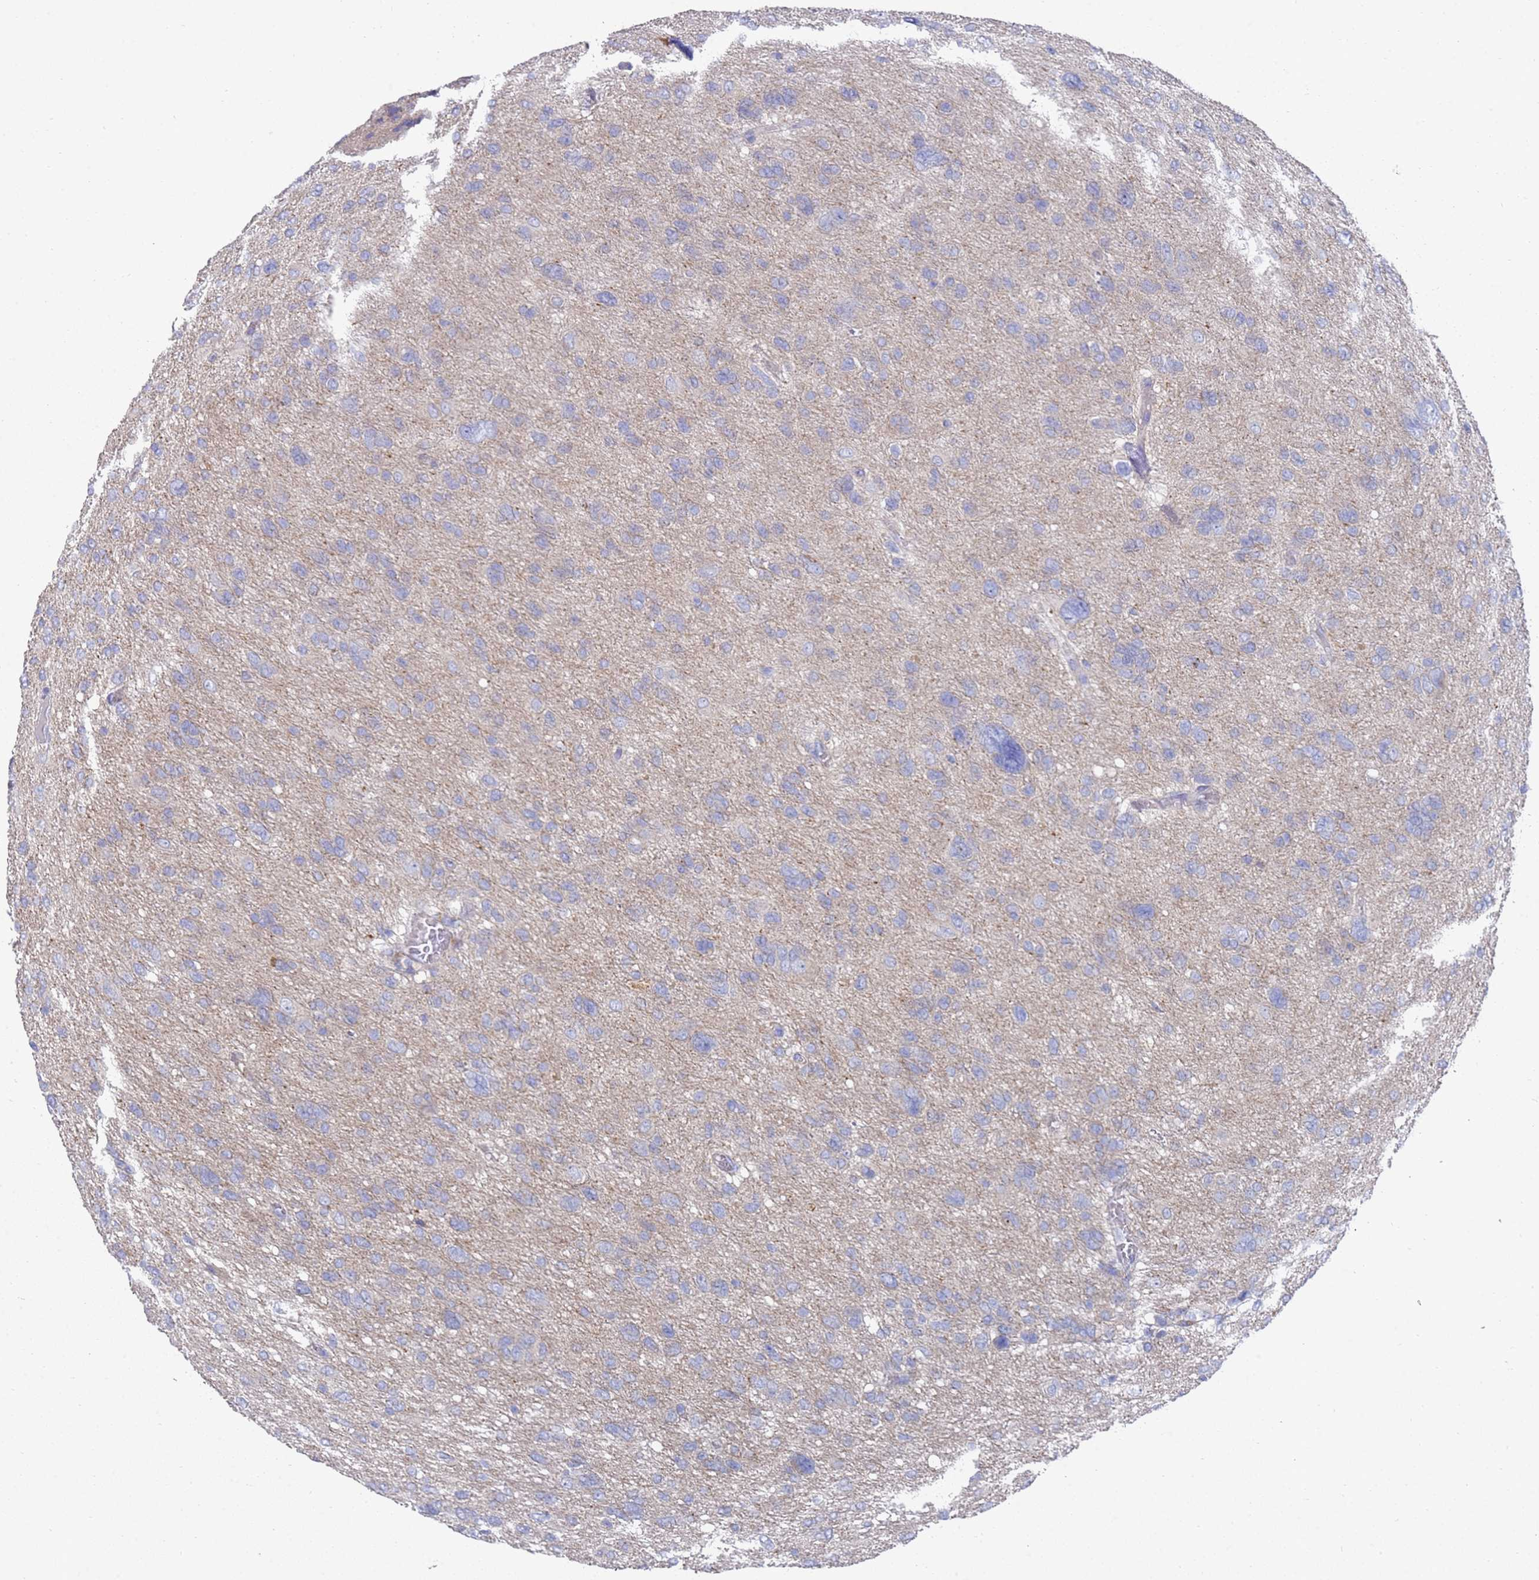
{"staining": {"intensity": "negative", "quantity": "none", "location": "none"}, "tissue": "glioma", "cell_type": "Tumor cells", "image_type": "cancer", "snomed": [{"axis": "morphology", "description": "Glioma, malignant, High grade"}, {"axis": "topography", "description": "Brain"}], "caption": "This is a photomicrograph of immunohistochemistry staining of glioma, which shows no expression in tumor cells.", "gene": "SCAPER", "patient": {"sex": "female", "age": 59}}